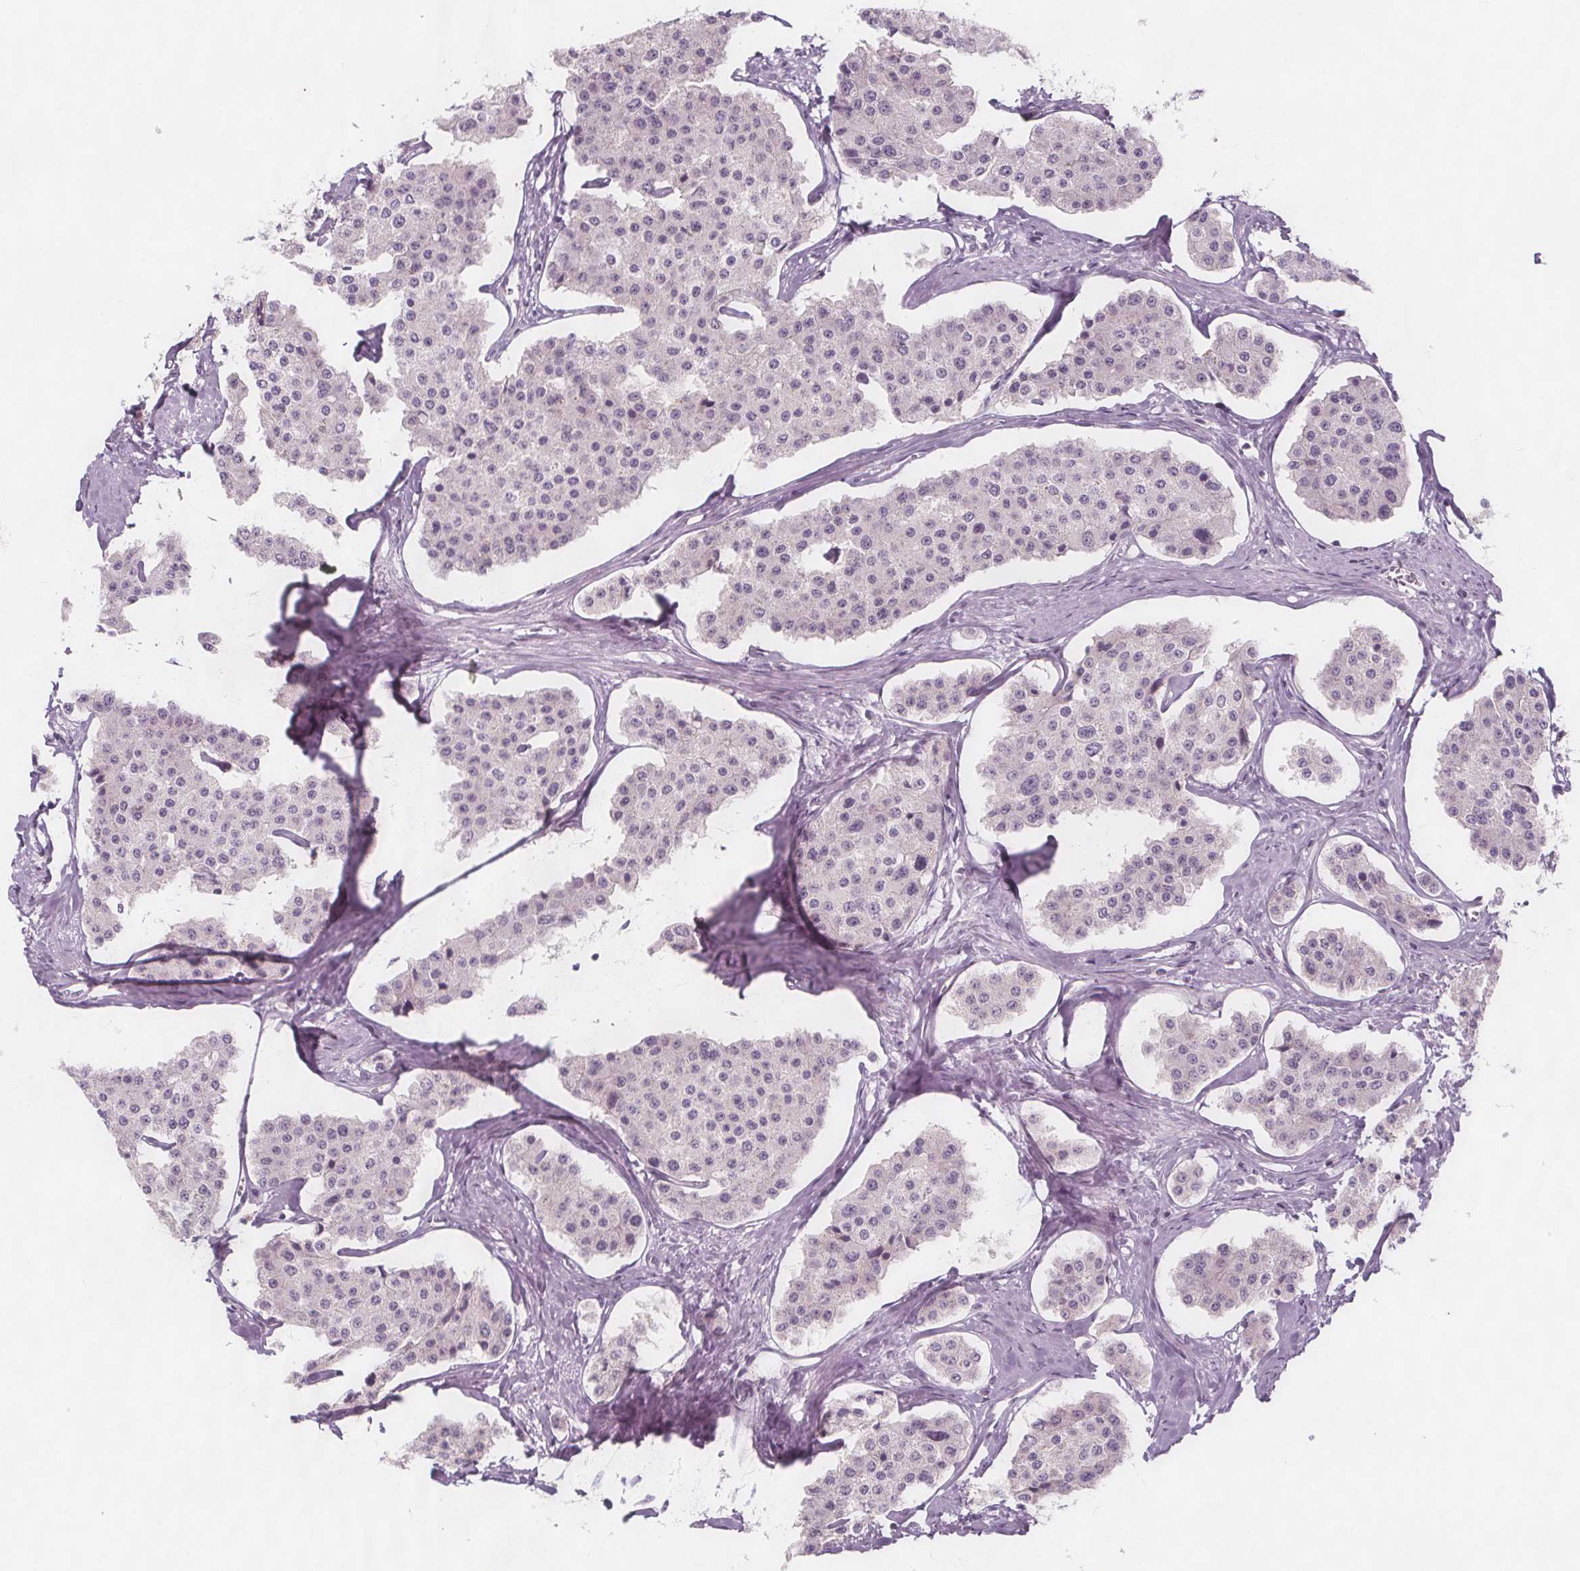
{"staining": {"intensity": "negative", "quantity": "none", "location": "none"}, "tissue": "carcinoid", "cell_type": "Tumor cells", "image_type": "cancer", "snomed": [{"axis": "morphology", "description": "Carcinoid, malignant, NOS"}, {"axis": "topography", "description": "Small intestine"}], "caption": "A micrograph of human carcinoid is negative for staining in tumor cells.", "gene": "C1orf167", "patient": {"sex": "female", "age": 65}}